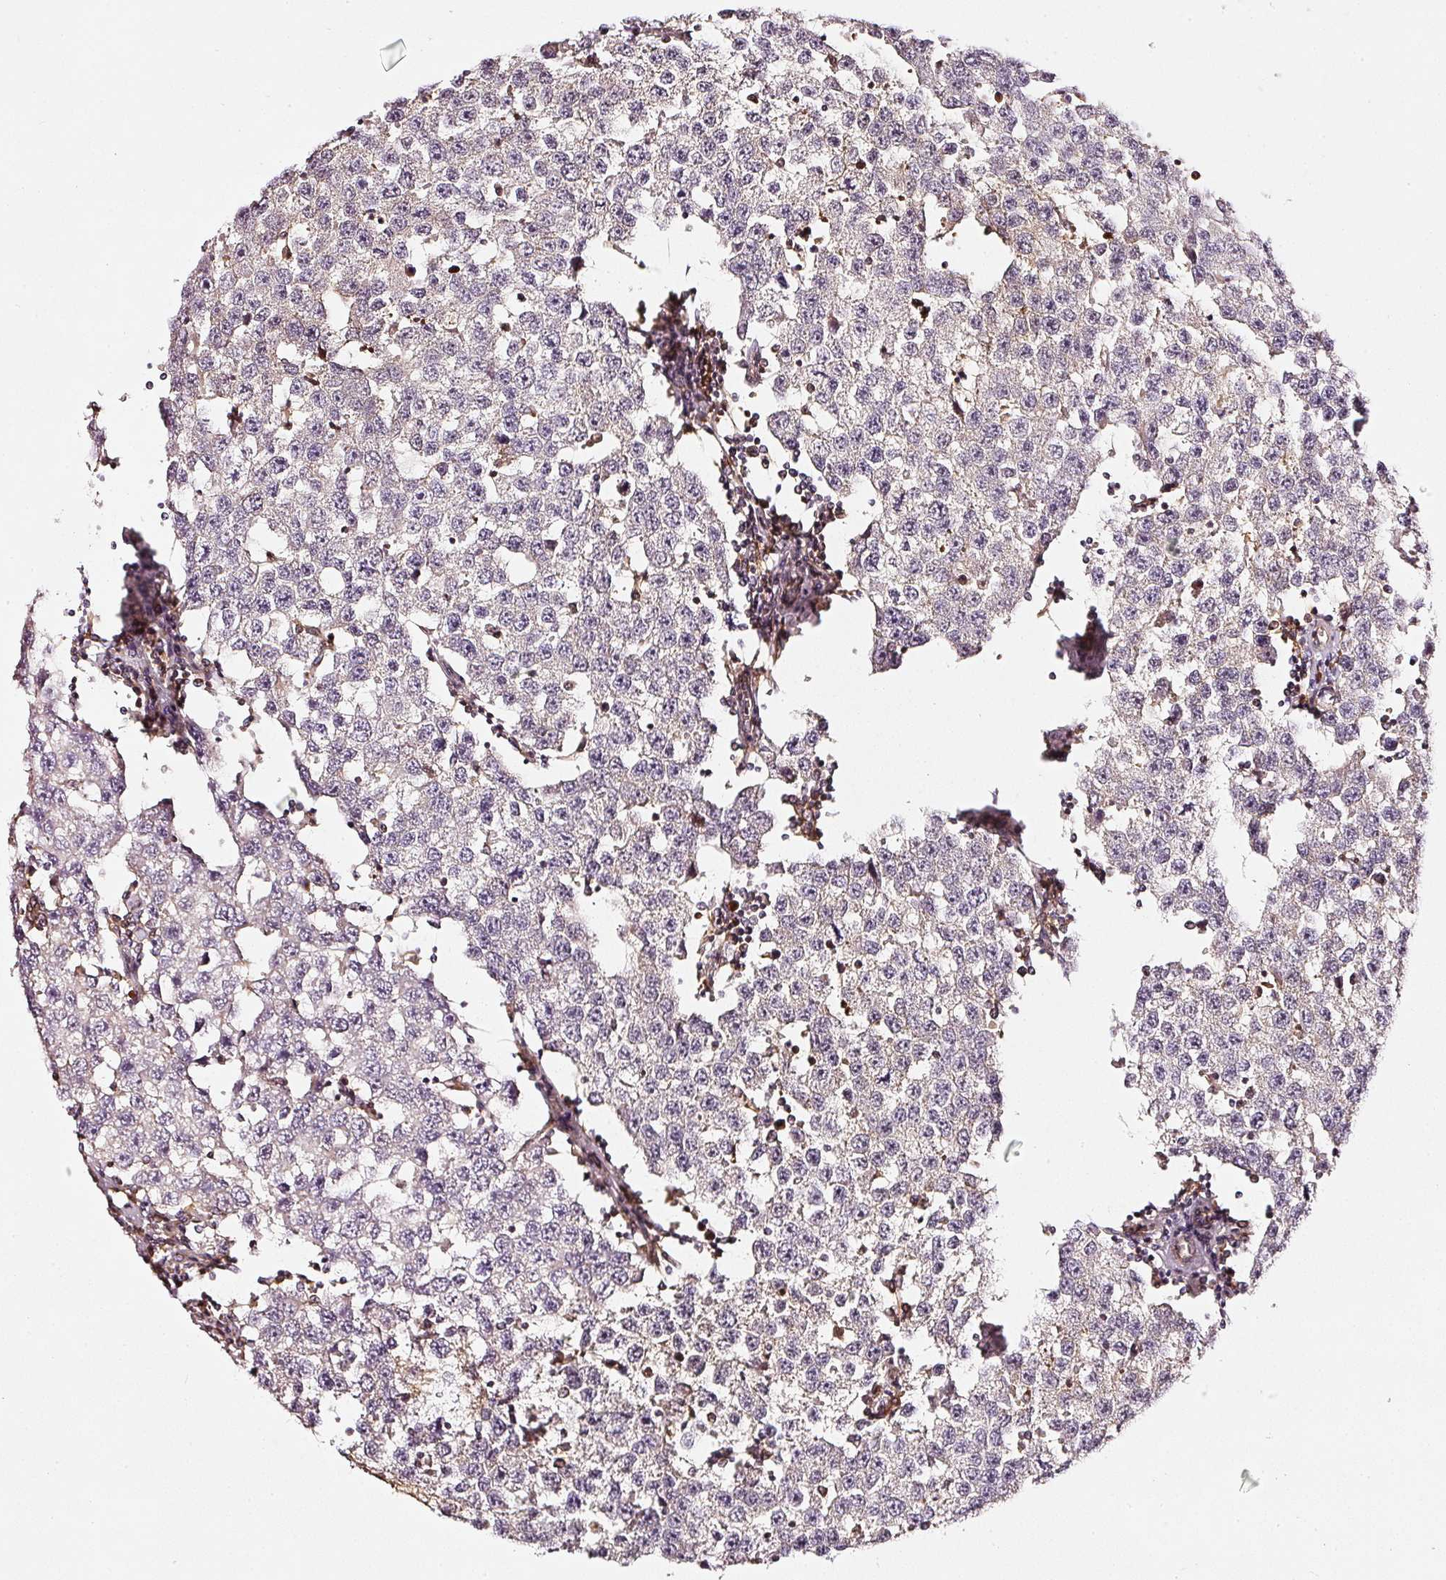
{"staining": {"intensity": "weak", "quantity": "<25%", "location": "cytoplasmic/membranous"}, "tissue": "testis cancer", "cell_type": "Tumor cells", "image_type": "cancer", "snomed": [{"axis": "morphology", "description": "Seminoma, NOS"}, {"axis": "topography", "description": "Testis"}], "caption": "A micrograph of human testis cancer (seminoma) is negative for staining in tumor cells. Brightfield microscopy of IHC stained with DAB (brown) and hematoxylin (blue), captured at high magnification.", "gene": "ASMTL", "patient": {"sex": "male", "age": 34}}